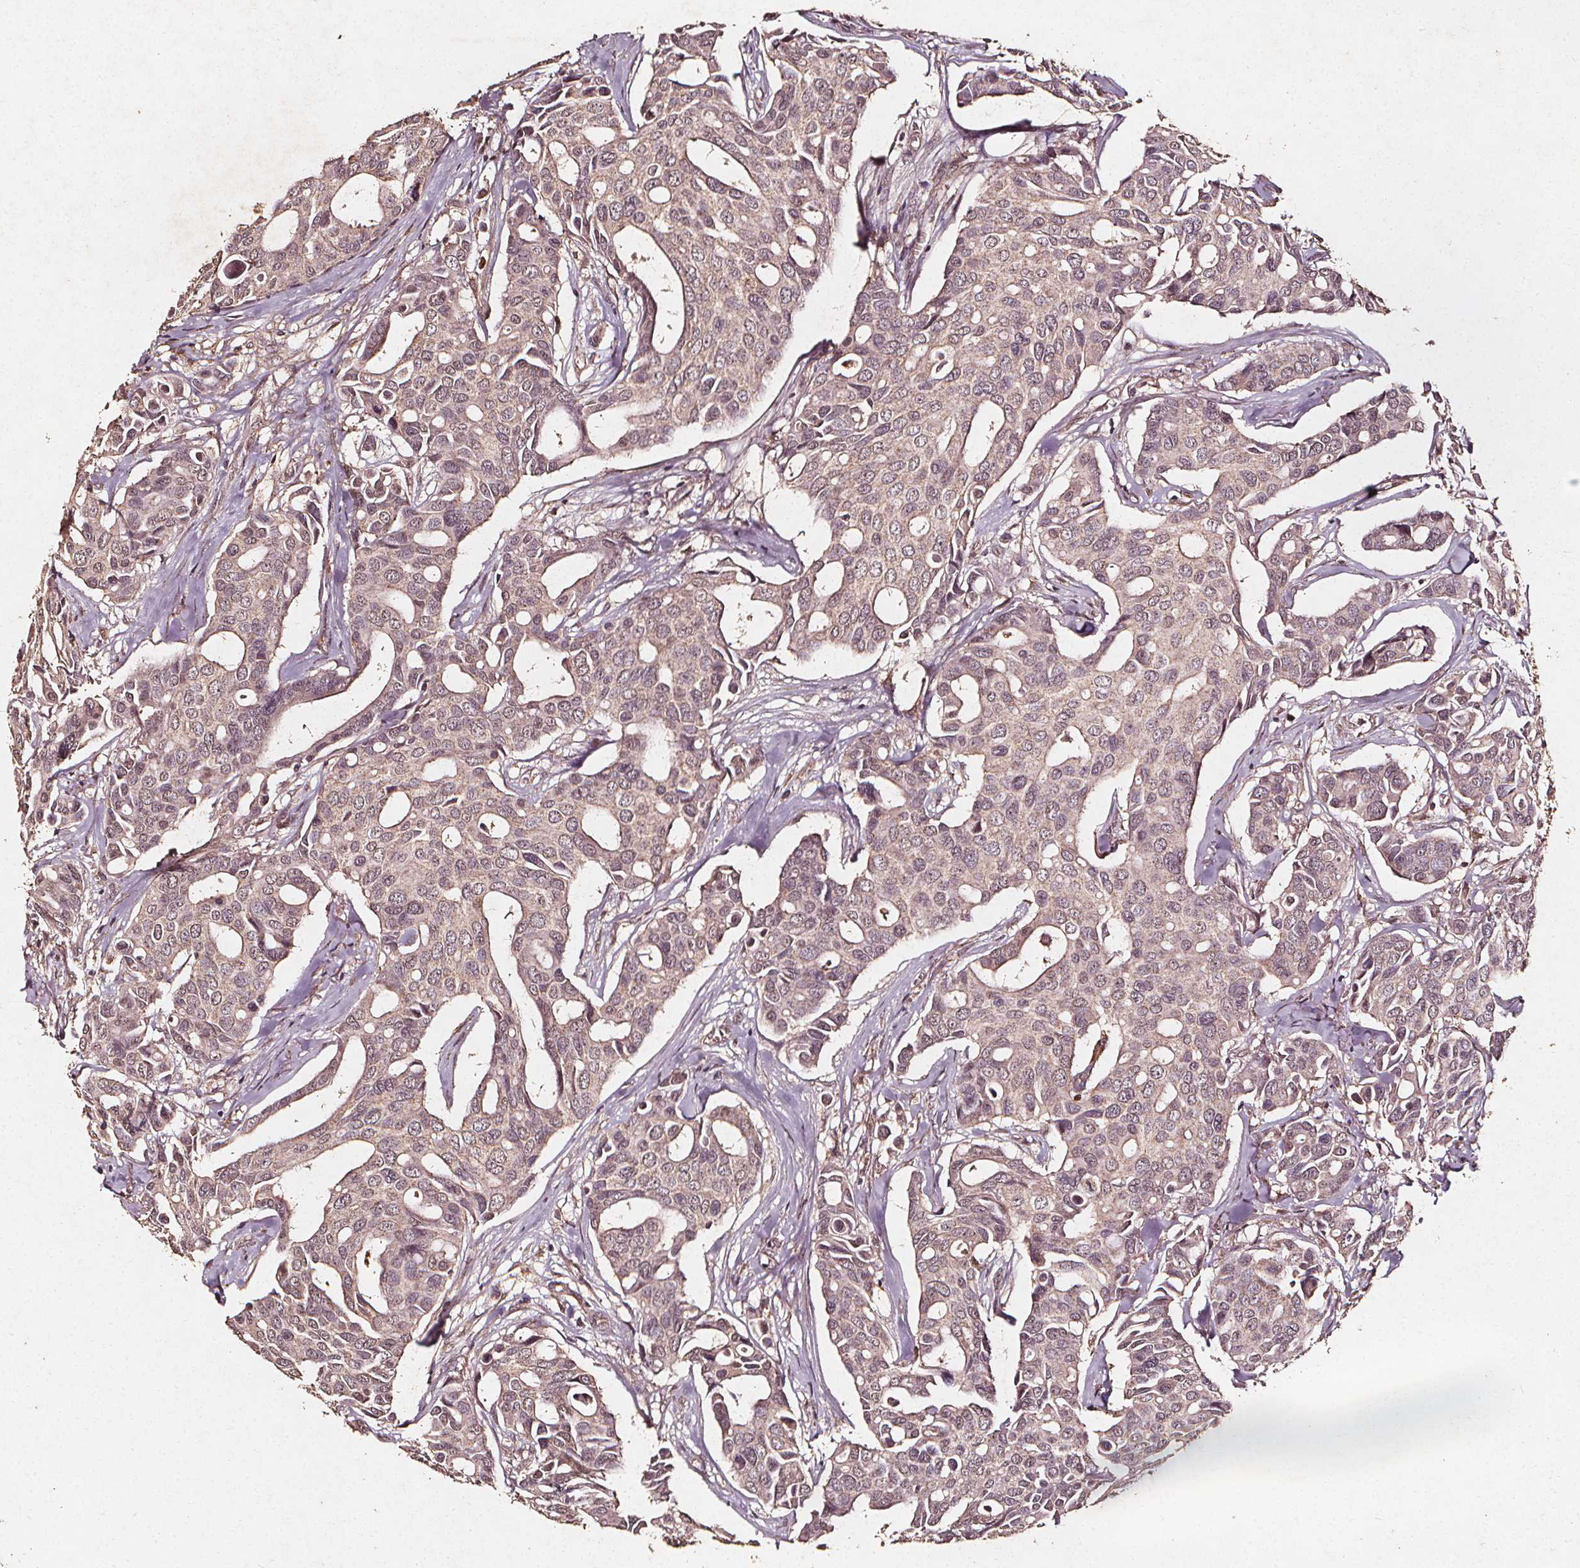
{"staining": {"intensity": "weak", "quantity": "25%-75%", "location": "cytoplasmic/membranous,nuclear"}, "tissue": "breast cancer", "cell_type": "Tumor cells", "image_type": "cancer", "snomed": [{"axis": "morphology", "description": "Duct carcinoma"}, {"axis": "topography", "description": "Breast"}], "caption": "A histopathology image of breast cancer (intraductal carcinoma) stained for a protein displays weak cytoplasmic/membranous and nuclear brown staining in tumor cells. (DAB (3,3'-diaminobenzidine) IHC with brightfield microscopy, high magnification).", "gene": "ABCA1", "patient": {"sex": "female", "age": 54}}